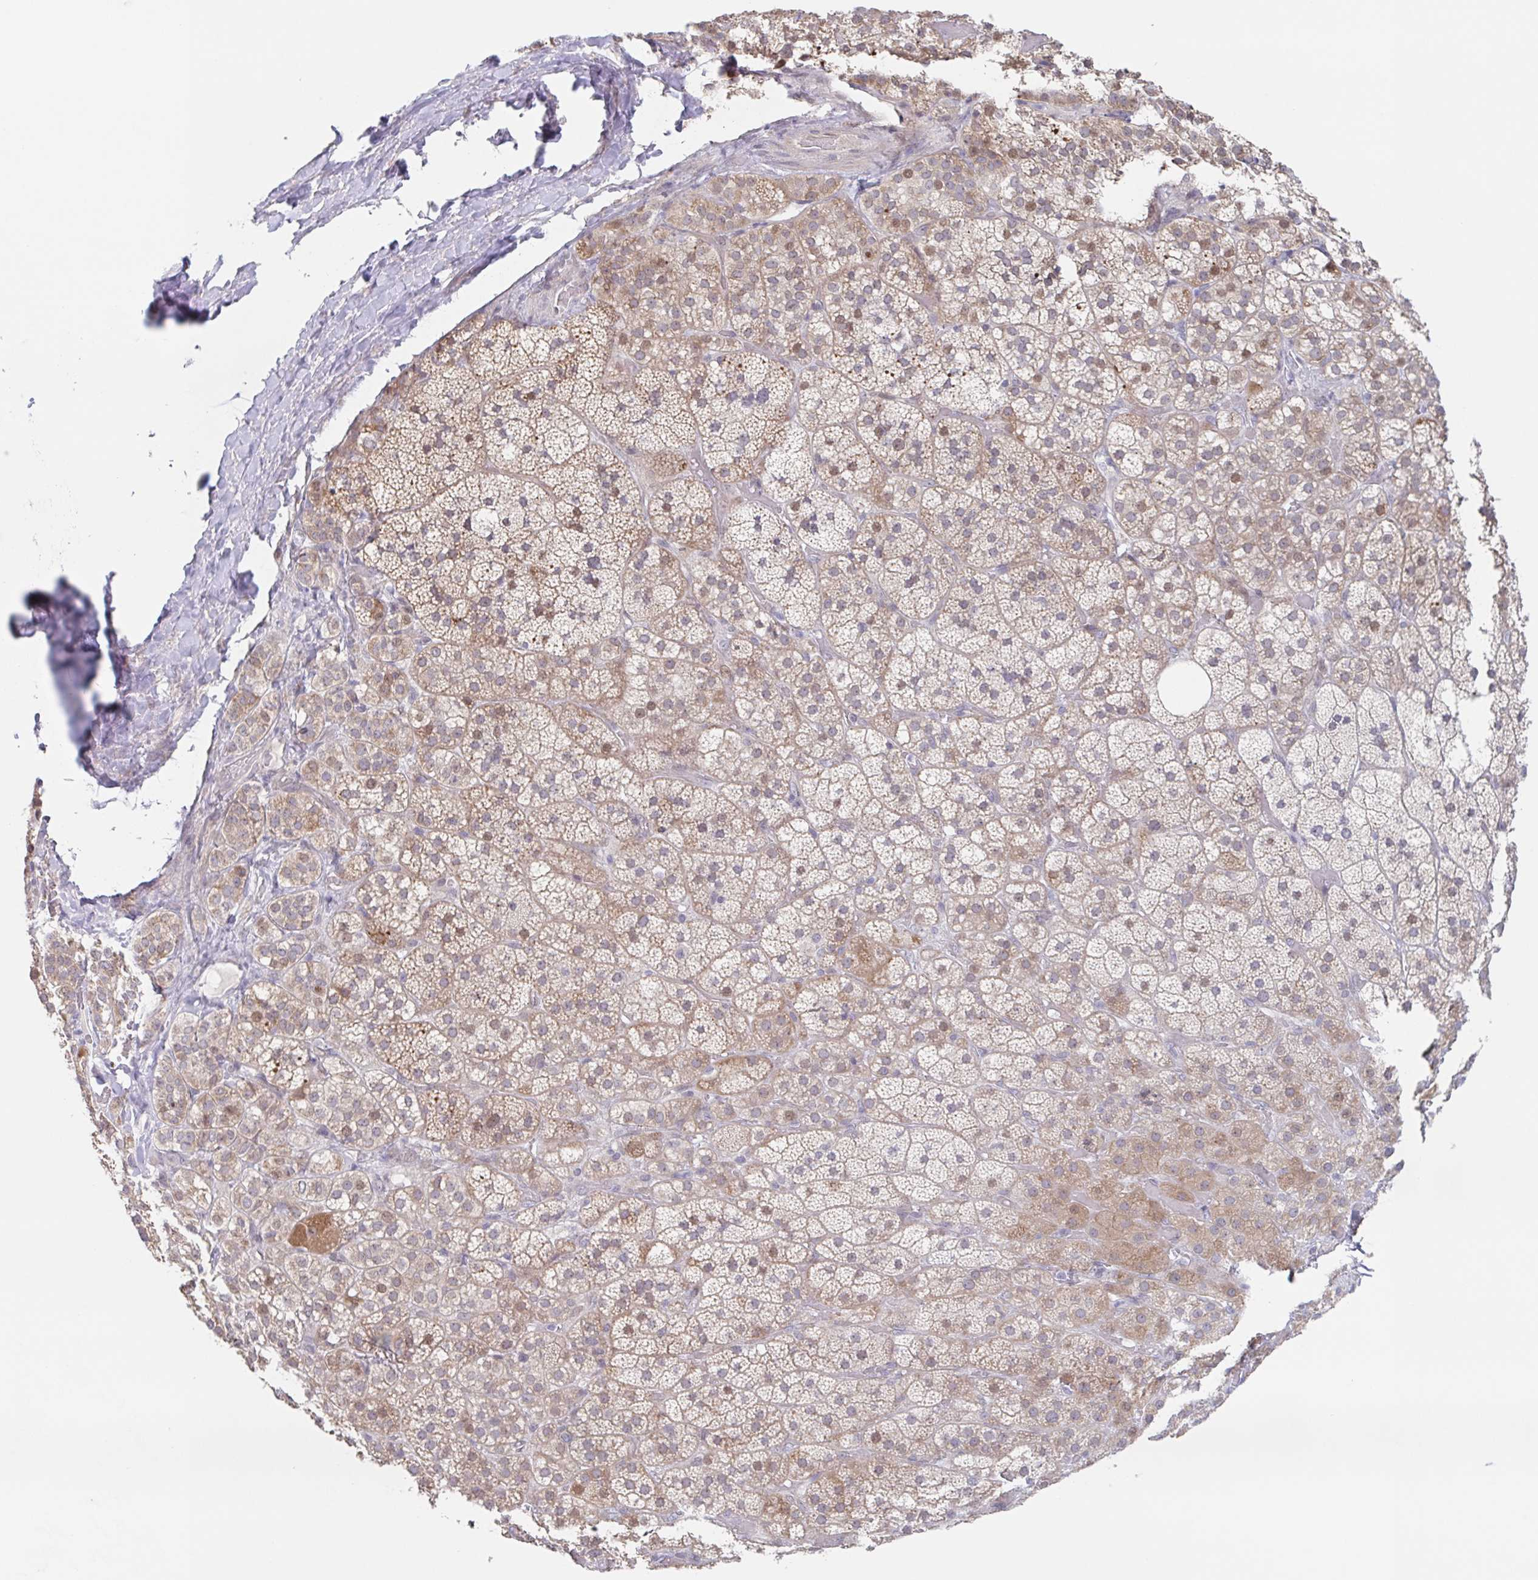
{"staining": {"intensity": "moderate", "quantity": ">75%", "location": "cytoplasmic/membranous"}, "tissue": "adrenal gland", "cell_type": "Glandular cells", "image_type": "normal", "snomed": [{"axis": "morphology", "description": "Normal tissue, NOS"}, {"axis": "topography", "description": "Adrenal gland"}], "caption": "Adrenal gland was stained to show a protein in brown. There is medium levels of moderate cytoplasmic/membranous staining in approximately >75% of glandular cells.", "gene": "POU2F3", "patient": {"sex": "male", "age": 57}}